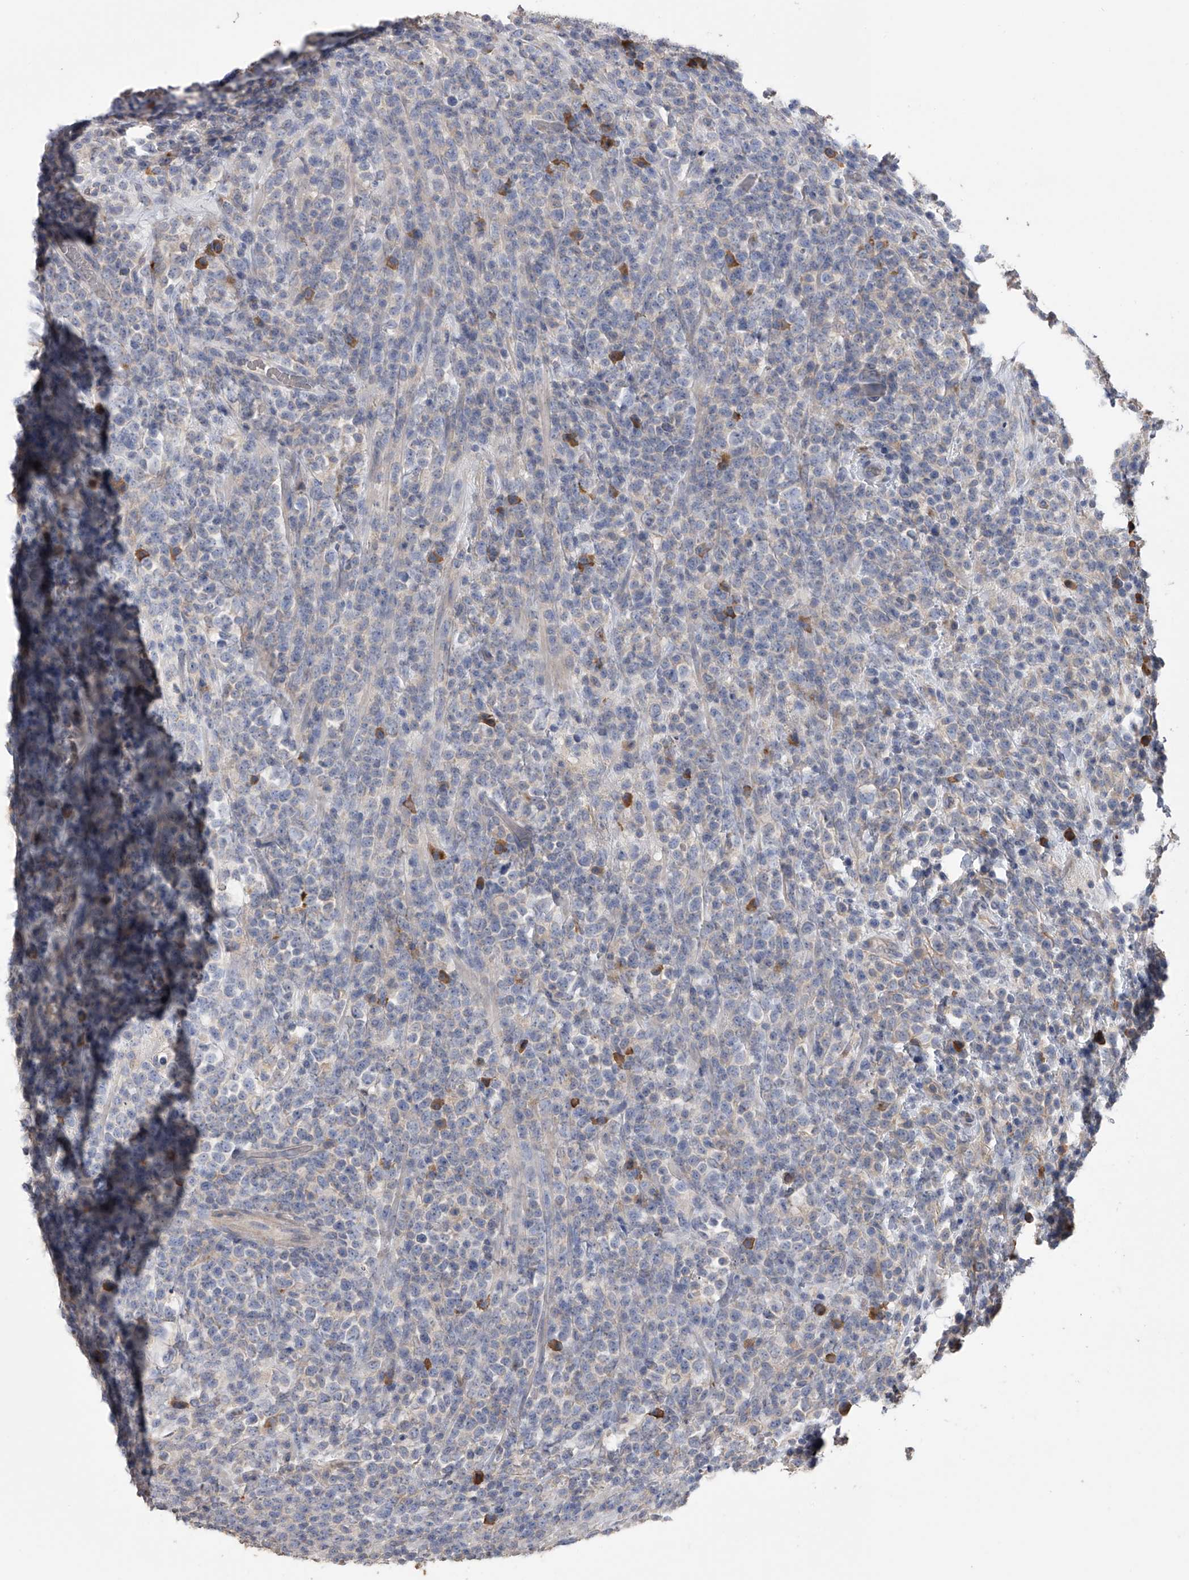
{"staining": {"intensity": "negative", "quantity": "none", "location": "none"}, "tissue": "lymphoma", "cell_type": "Tumor cells", "image_type": "cancer", "snomed": [{"axis": "morphology", "description": "Malignant lymphoma, non-Hodgkin's type, High grade"}, {"axis": "topography", "description": "Colon"}], "caption": "Lymphoma was stained to show a protein in brown. There is no significant positivity in tumor cells.", "gene": "ZNF343", "patient": {"sex": "female", "age": 53}}